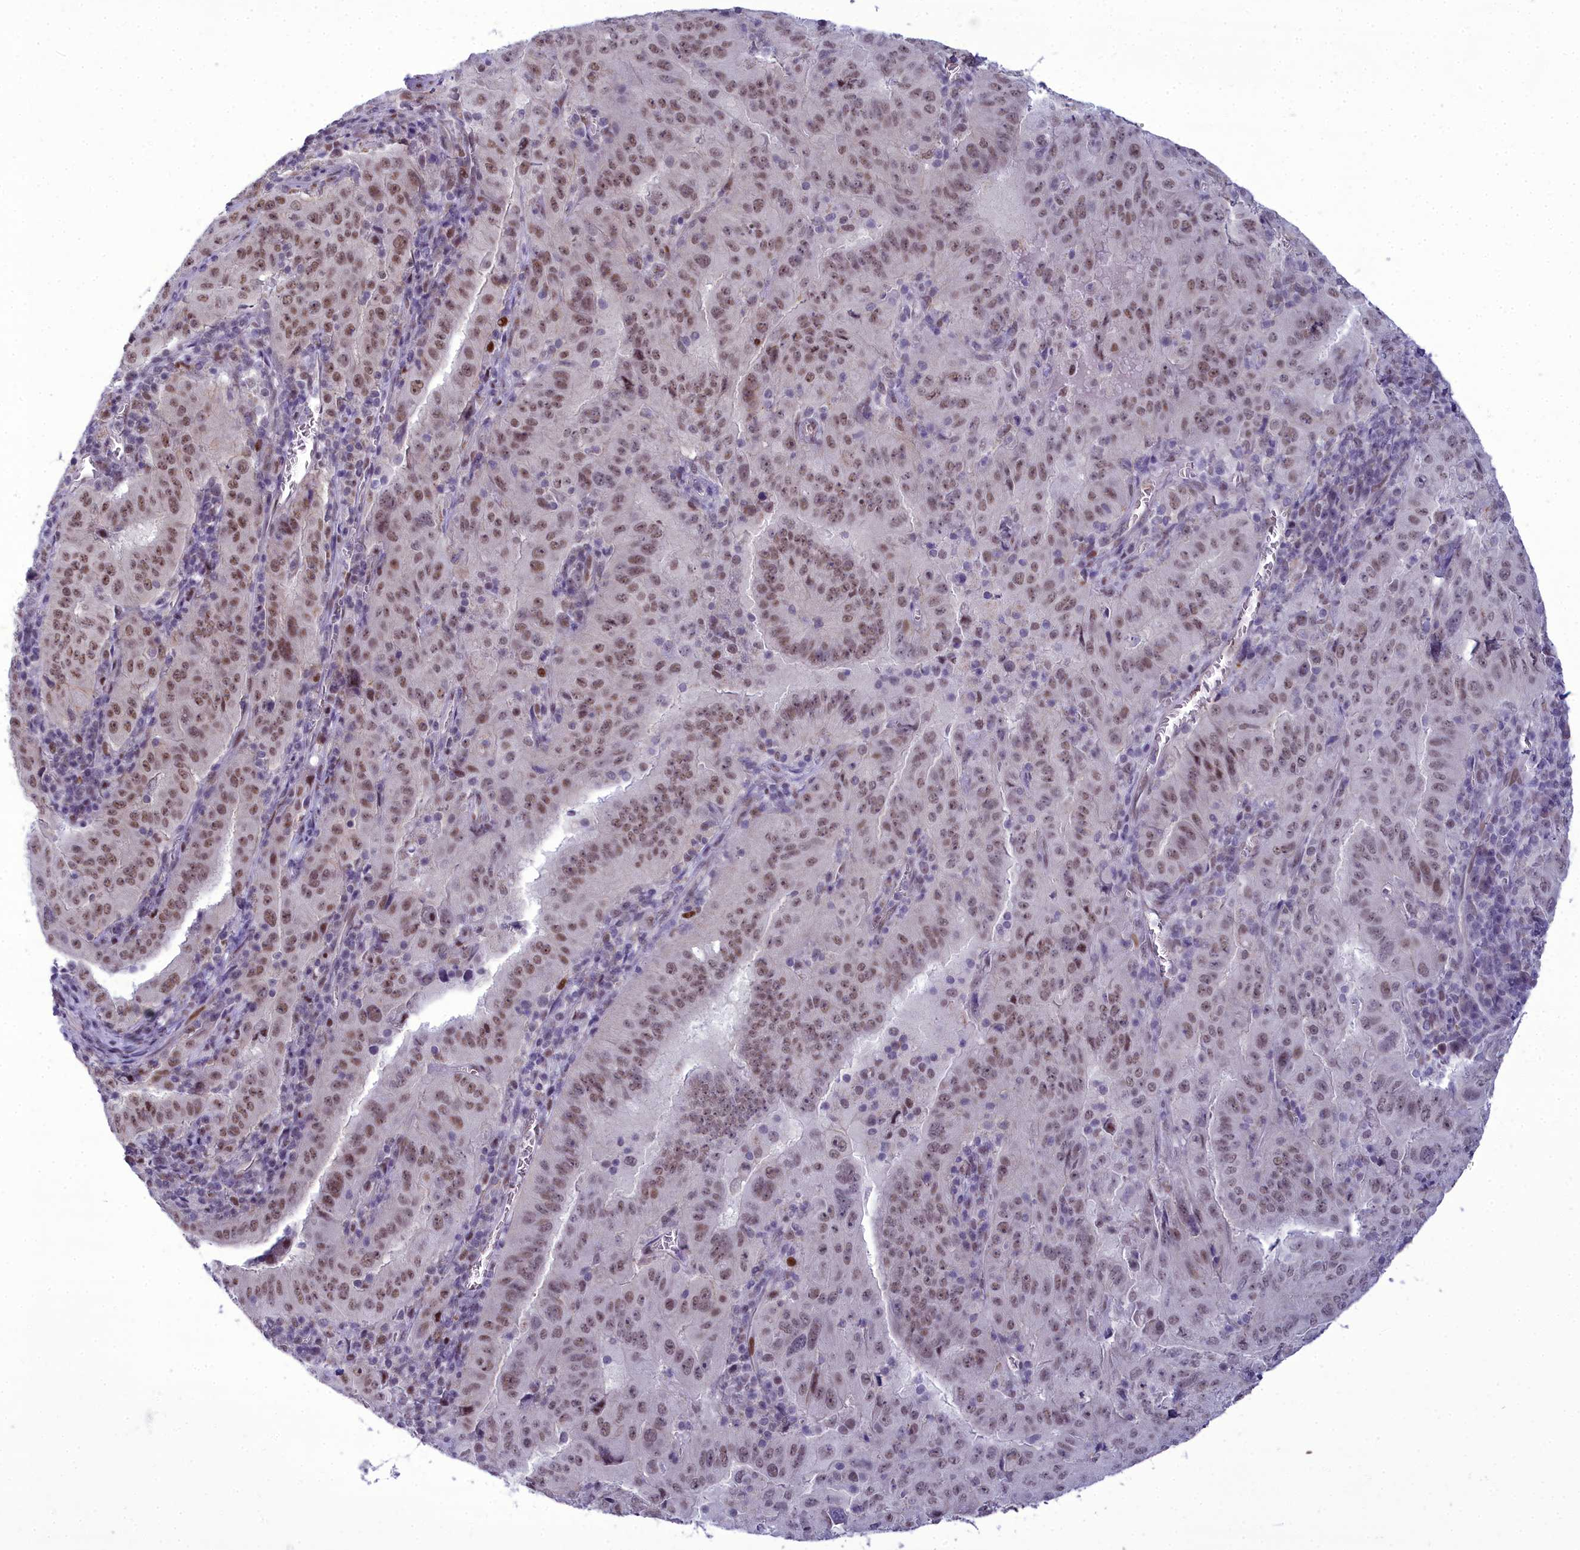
{"staining": {"intensity": "moderate", "quantity": ">75%", "location": "nuclear"}, "tissue": "pancreatic cancer", "cell_type": "Tumor cells", "image_type": "cancer", "snomed": [{"axis": "morphology", "description": "Adenocarcinoma, NOS"}, {"axis": "topography", "description": "Pancreas"}], "caption": "A medium amount of moderate nuclear positivity is identified in approximately >75% of tumor cells in adenocarcinoma (pancreatic) tissue.", "gene": "CEACAM19", "patient": {"sex": "male", "age": 63}}